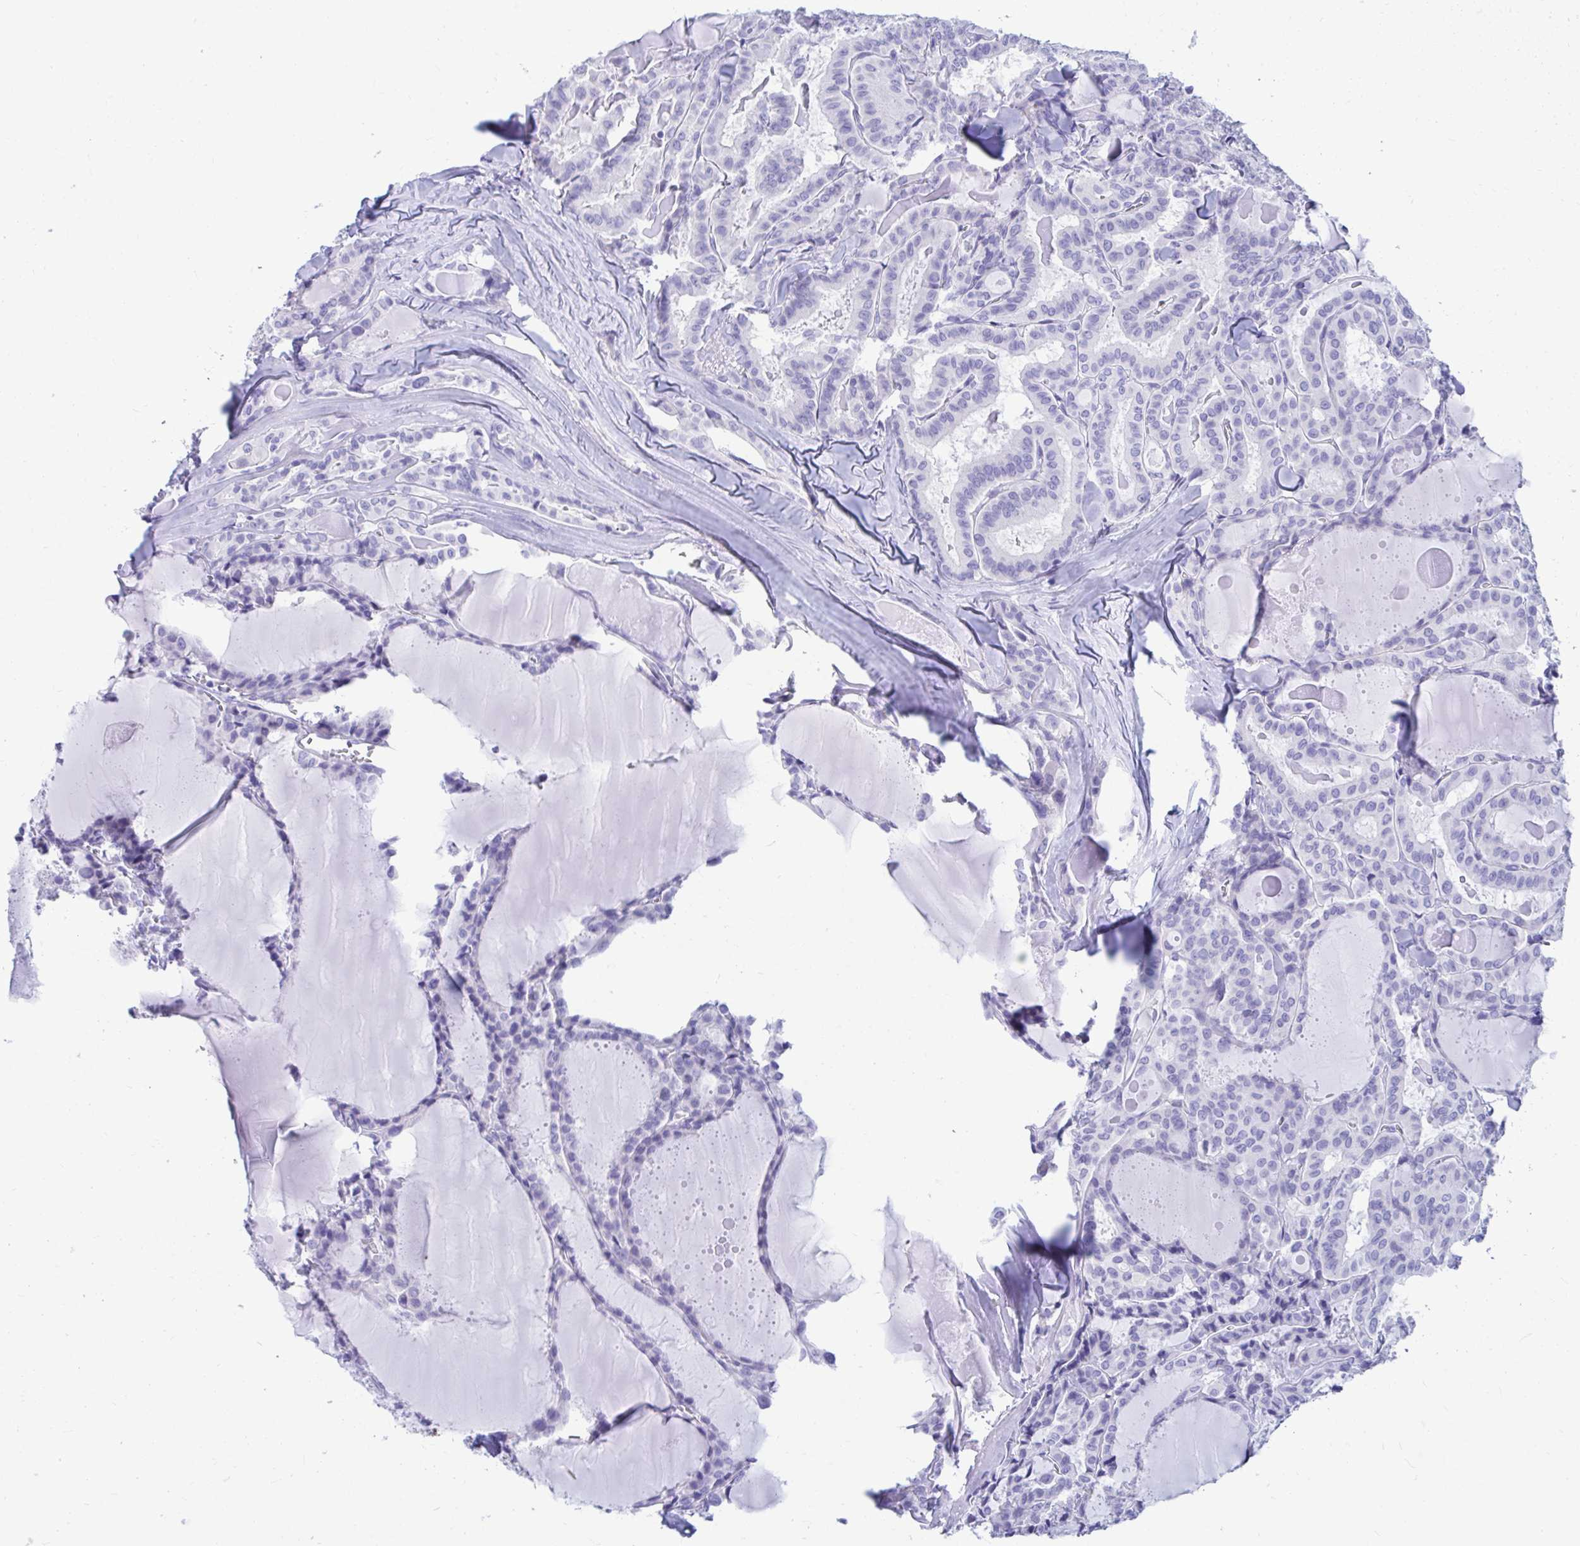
{"staining": {"intensity": "negative", "quantity": "none", "location": "none"}, "tissue": "thyroid cancer", "cell_type": "Tumor cells", "image_type": "cancer", "snomed": [{"axis": "morphology", "description": "Papillary adenocarcinoma, NOS"}, {"axis": "topography", "description": "Thyroid gland"}], "caption": "Immunohistochemistry (IHC) image of human papillary adenocarcinoma (thyroid) stained for a protein (brown), which shows no staining in tumor cells. (DAB (3,3'-diaminobenzidine) IHC, high magnification).", "gene": "SHISA8", "patient": {"sex": "male", "age": 87}}